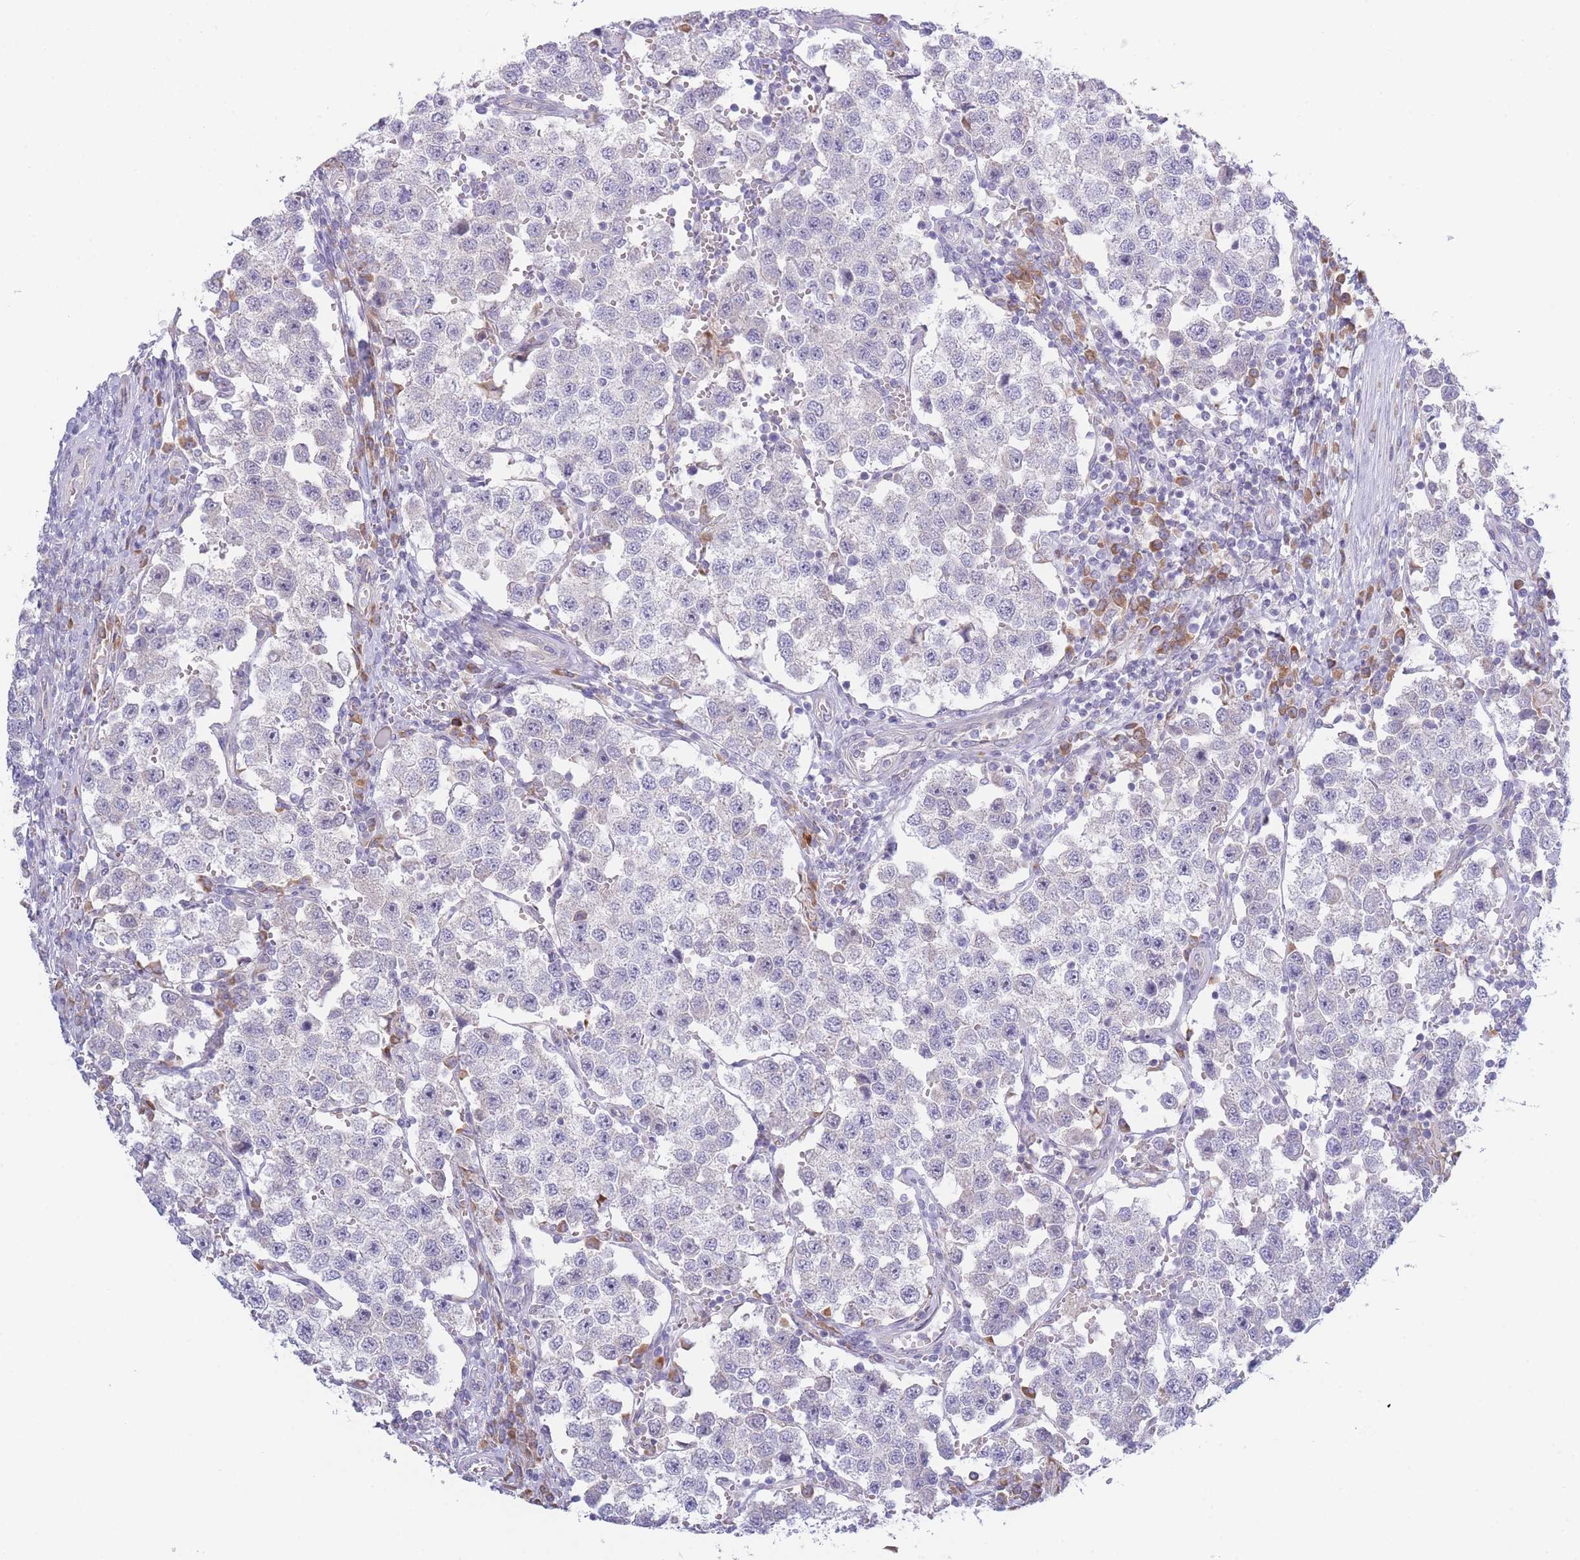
{"staining": {"intensity": "negative", "quantity": "none", "location": "none"}, "tissue": "testis cancer", "cell_type": "Tumor cells", "image_type": "cancer", "snomed": [{"axis": "morphology", "description": "Seminoma, NOS"}, {"axis": "topography", "description": "Testis"}], "caption": "Image shows no significant protein staining in tumor cells of seminoma (testis).", "gene": "FAM227B", "patient": {"sex": "male", "age": 37}}